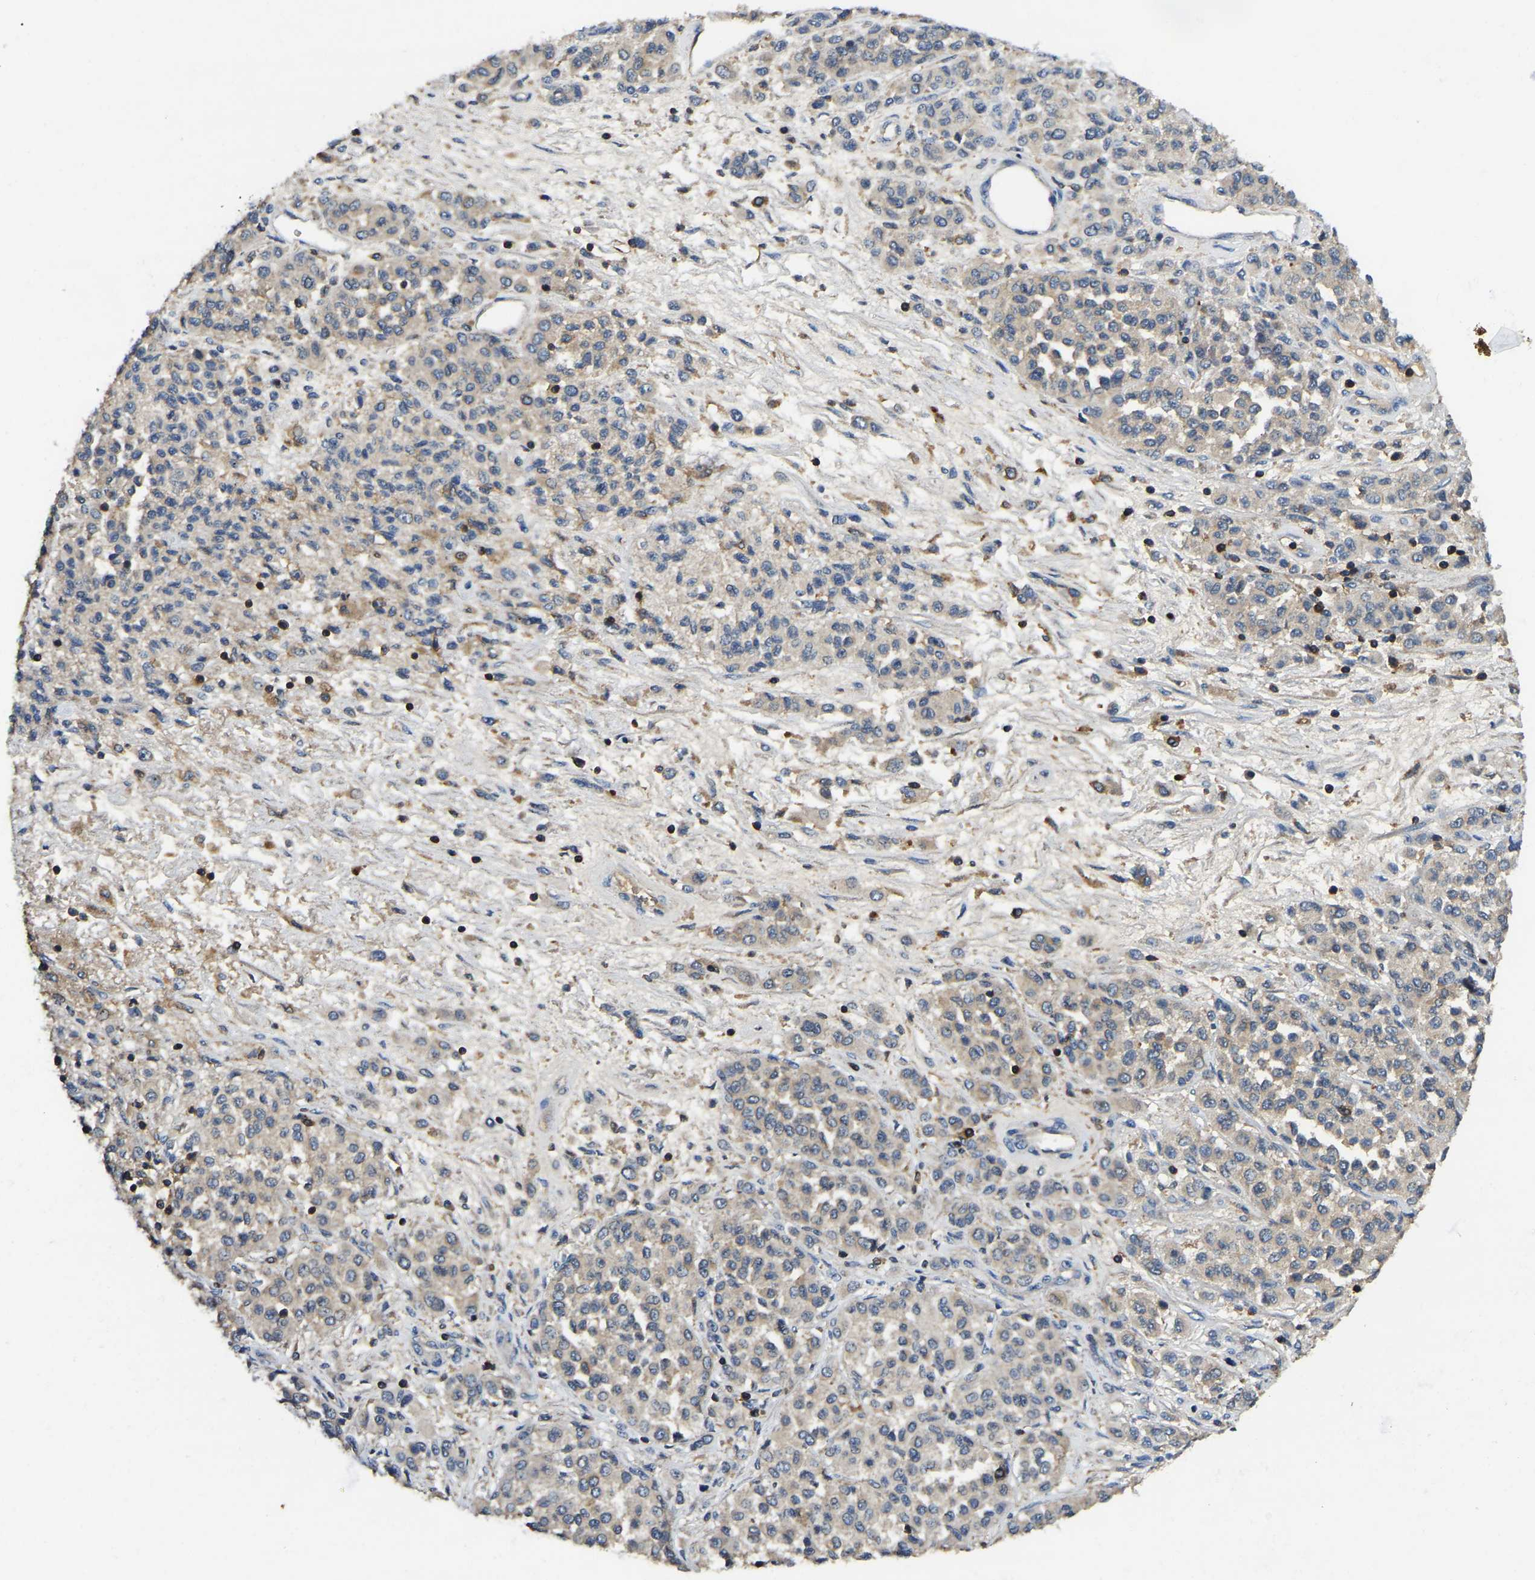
{"staining": {"intensity": "negative", "quantity": "none", "location": "none"}, "tissue": "melanoma", "cell_type": "Tumor cells", "image_type": "cancer", "snomed": [{"axis": "morphology", "description": "Malignant melanoma, Metastatic site"}, {"axis": "topography", "description": "Pancreas"}], "caption": "An immunohistochemistry histopathology image of malignant melanoma (metastatic site) is shown. There is no staining in tumor cells of malignant melanoma (metastatic site).", "gene": "SMPD2", "patient": {"sex": "female", "age": 30}}